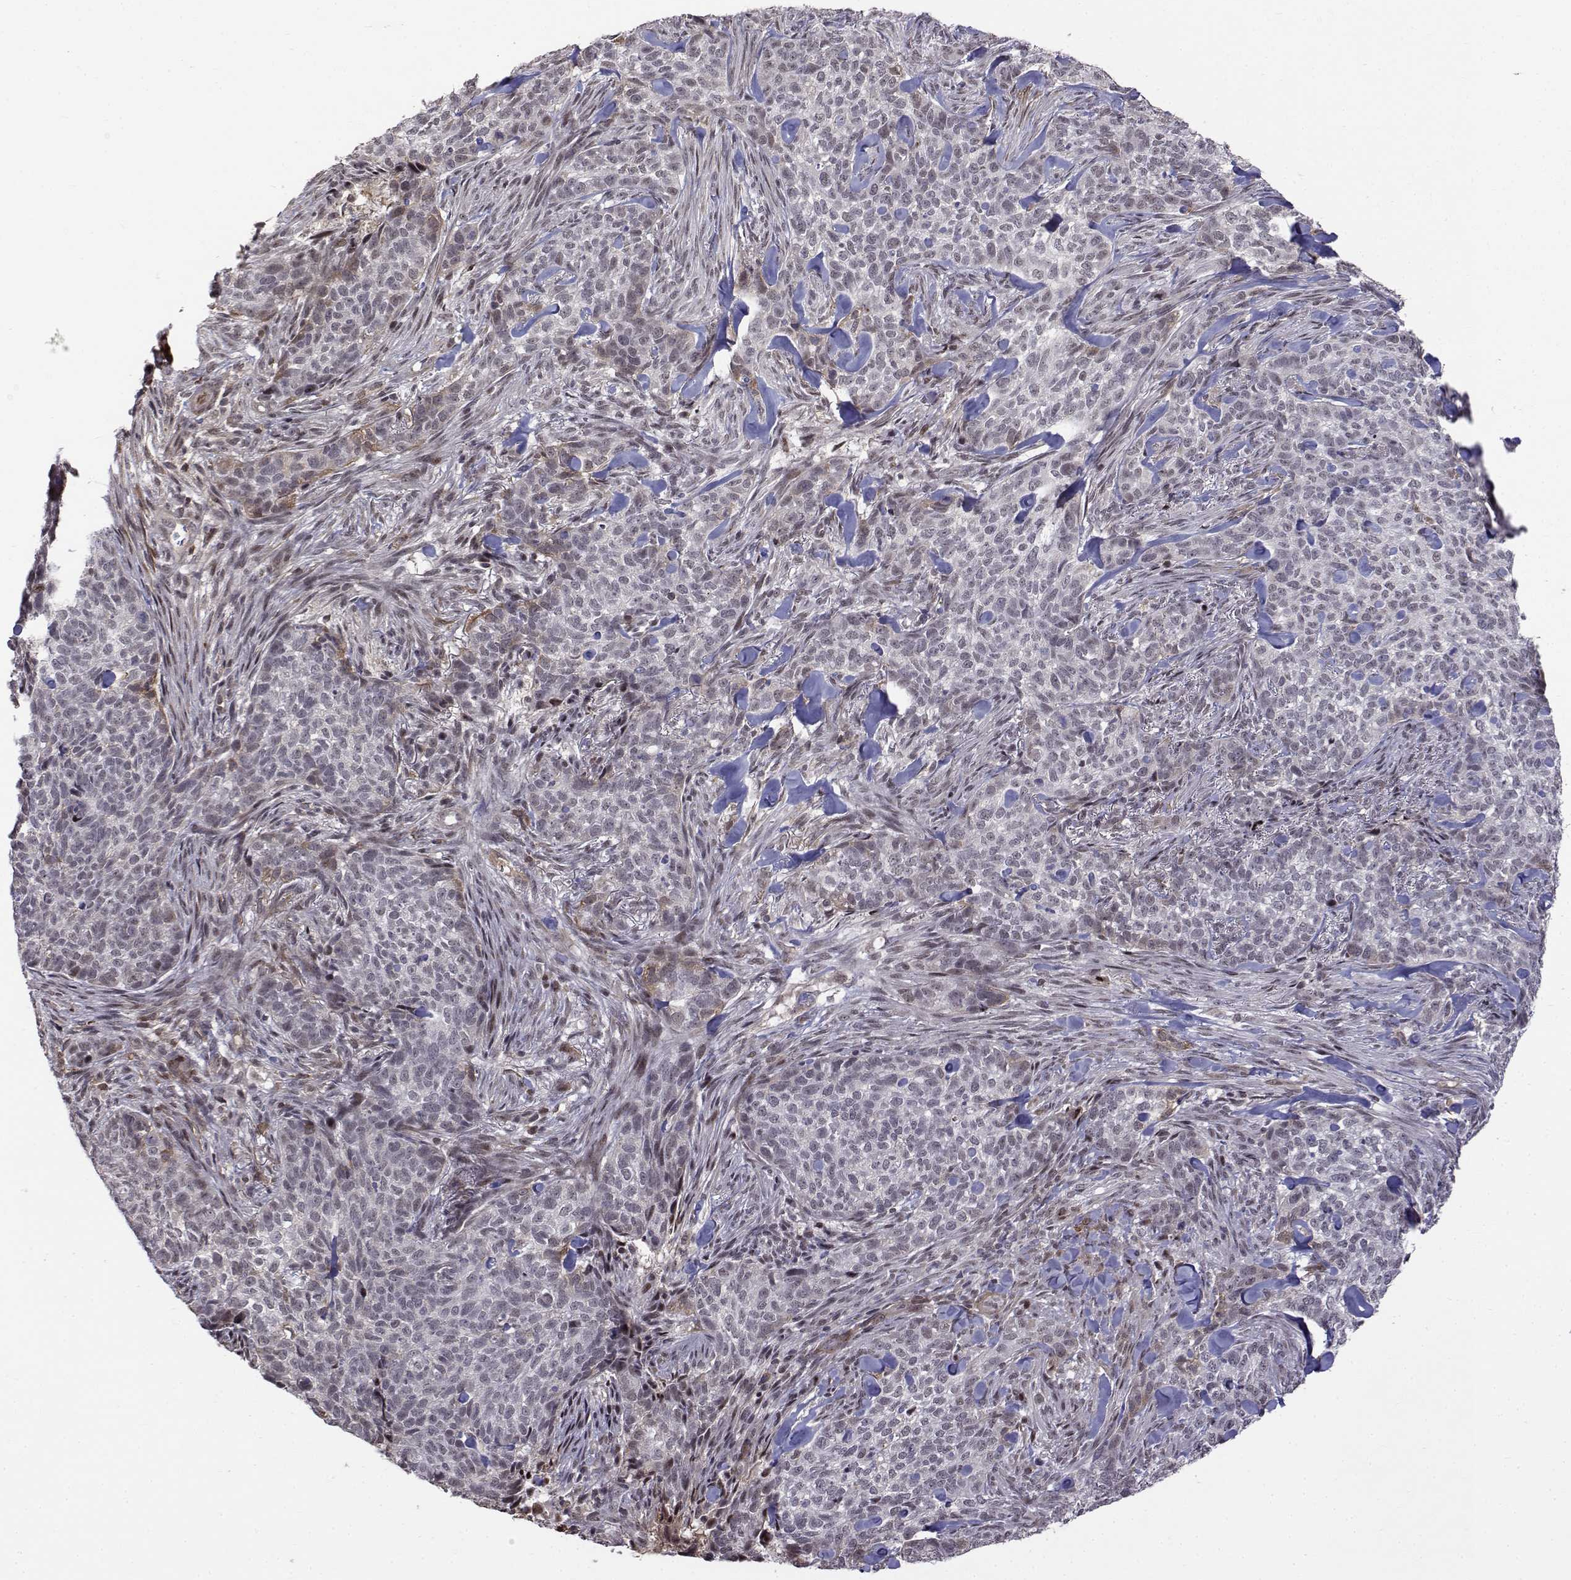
{"staining": {"intensity": "negative", "quantity": "none", "location": "none"}, "tissue": "skin cancer", "cell_type": "Tumor cells", "image_type": "cancer", "snomed": [{"axis": "morphology", "description": "Basal cell carcinoma"}, {"axis": "topography", "description": "Skin"}], "caption": "Tumor cells show no significant protein expression in skin basal cell carcinoma. (DAB immunohistochemistry (IHC) with hematoxylin counter stain).", "gene": "ITGA7", "patient": {"sex": "female", "age": 69}}